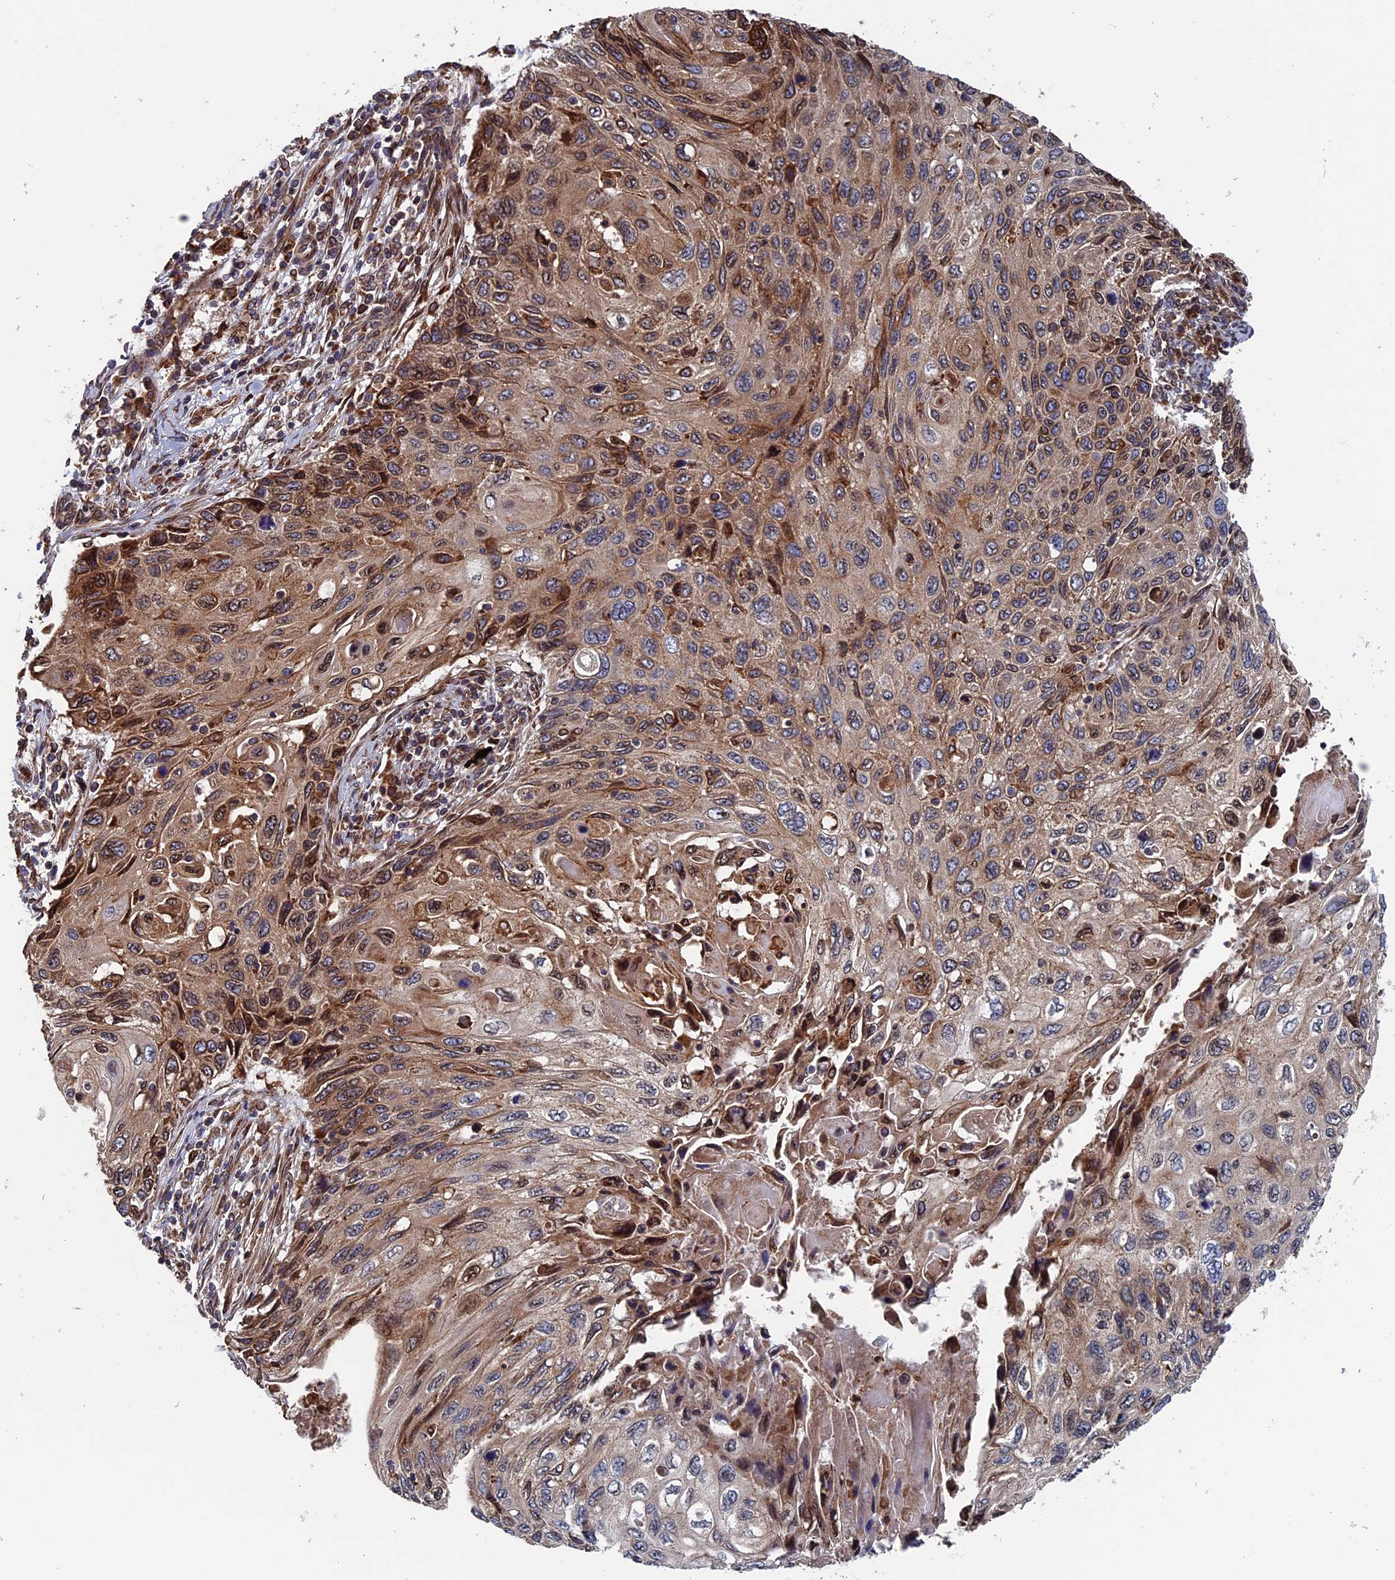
{"staining": {"intensity": "moderate", "quantity": ">75%", "location": "cytoplasmic/membranous"}, "tissue": "cervical cancer", "cell_type": "Tumor cells", "image_type": "cancer", "snomed": [{"axis": "morphology", "description": "Squamous cell carcinoma, NOS"}, {"axis": "topography", "description": "Cervix"}], "caption": "Protein expression analysis of squamous cell carcinoma (cervical) demonstrates moderate cytoplasmic/membranous staining in approximately >75% of tumor cells.", "gene": "RPUSD1", "patient": {"sex": "female", "age": 70}}